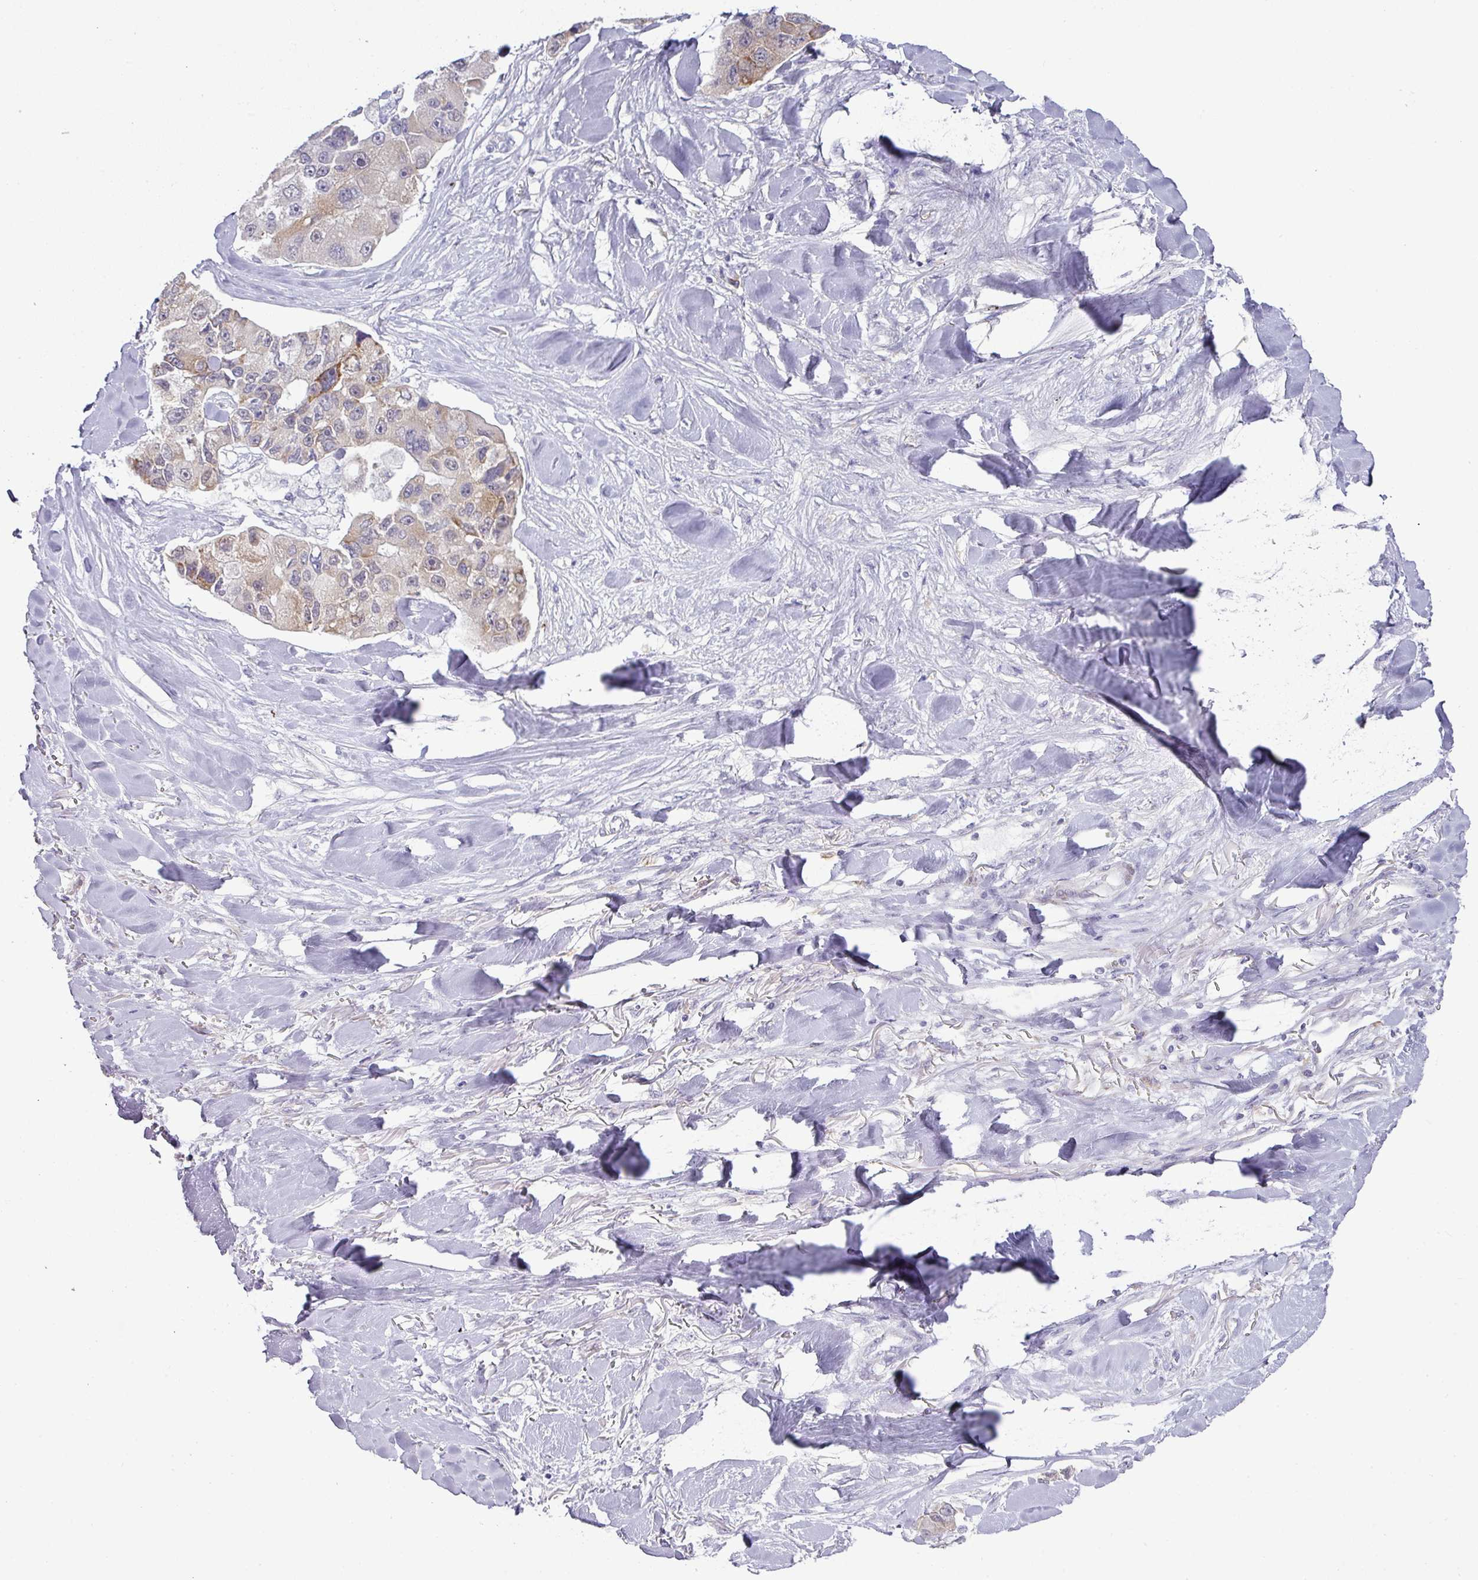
{"staining": {"intensity": "moderate", "quantity": "<25%", "location": "cytoplasmic/membranous"}, "tissue": "lung cancer", "cell_type": "Tumor cells", "image_type": "cancer", "snomed": [{"axis": "morphology", "description": "Adenocarcinoma, NOS"}, {"axis": "topography", "description": "Lung"}], "caption": "A low amount of moderate cytoplasmic/membranous positivity is identified in approximately <25% of tumor cells in lung adenocarcinoma tissue.", "gene": "FGF17", "patient": {"sex": "female", "age": 54}}